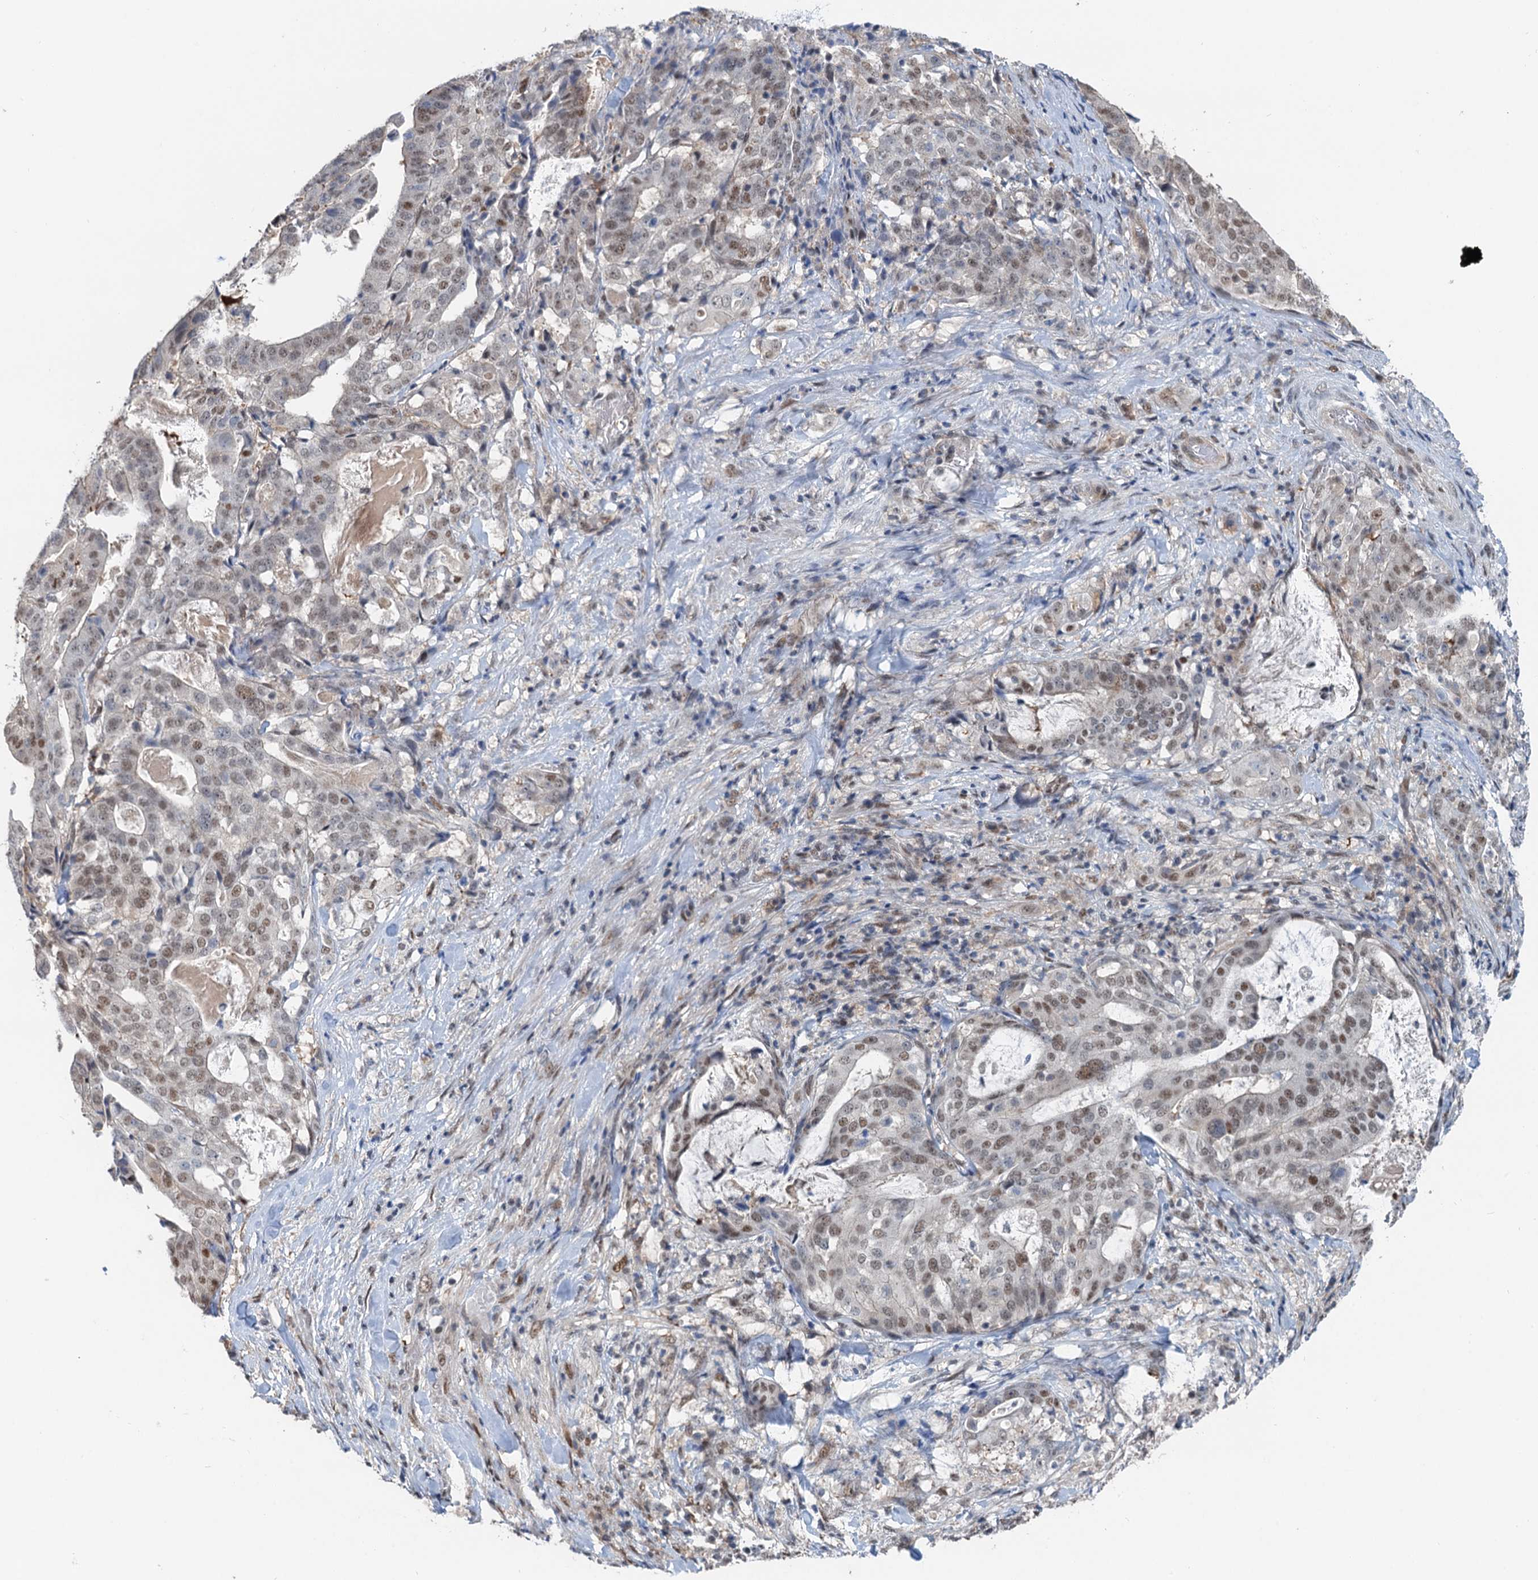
{"staining": {"intensity": "moderate", "quantity": ">75%", "location": "nuclear"}, "tissue": "stomach cancer", "cell_type": "Tumor cells", "image_type": "cancer", "snomed": [{"axis": "morphology", "description": "Adenocarcinoma, NOS"}, {"axis": "topography", "description": "Stomach"}], "caption": "Immunohistochemical staining of stomach adenocarcinoma reveals moderate nuclear protein positivity in approximately >75% of tumor cells.", "gene": "CFDP1", "patient": {"sex": "male", "age": 48}}